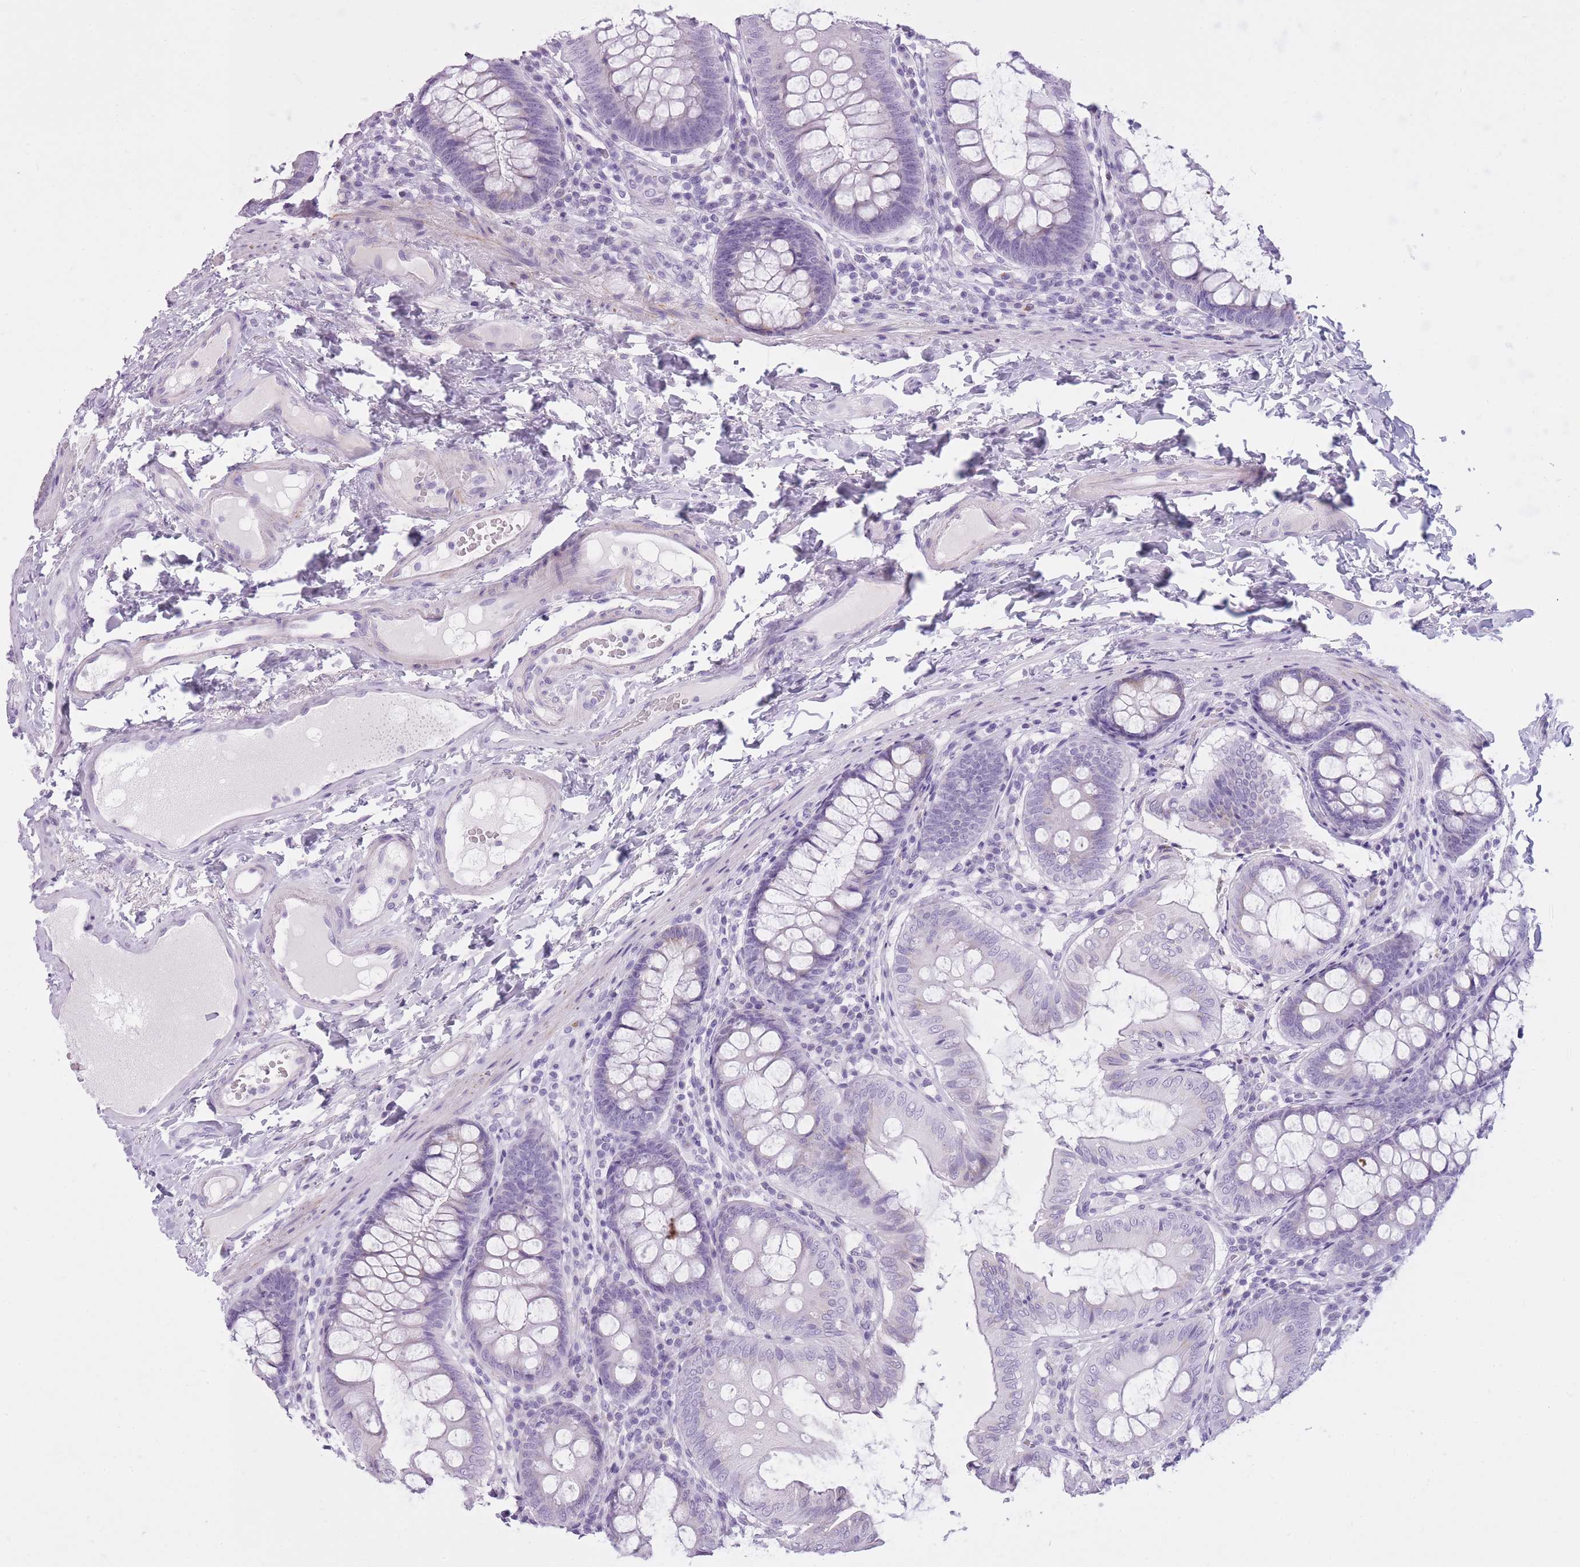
{"staining": {"intensity": "negative", "quantity": "none", "location": "none"}, "tissue": "colon", "cell_type": "Endothelial cells", "image_type": "normal", "snomed": [{"axis": "morphology", "description": "Normal tissue, NOS"}, {"axis": "topography", "description": "Colon"}], "caption": "Image shows no protein expression in endothelial cells of benign colon.", "gene": "GOLGA6A", "patient": {"sex": "male", "age": 84}}